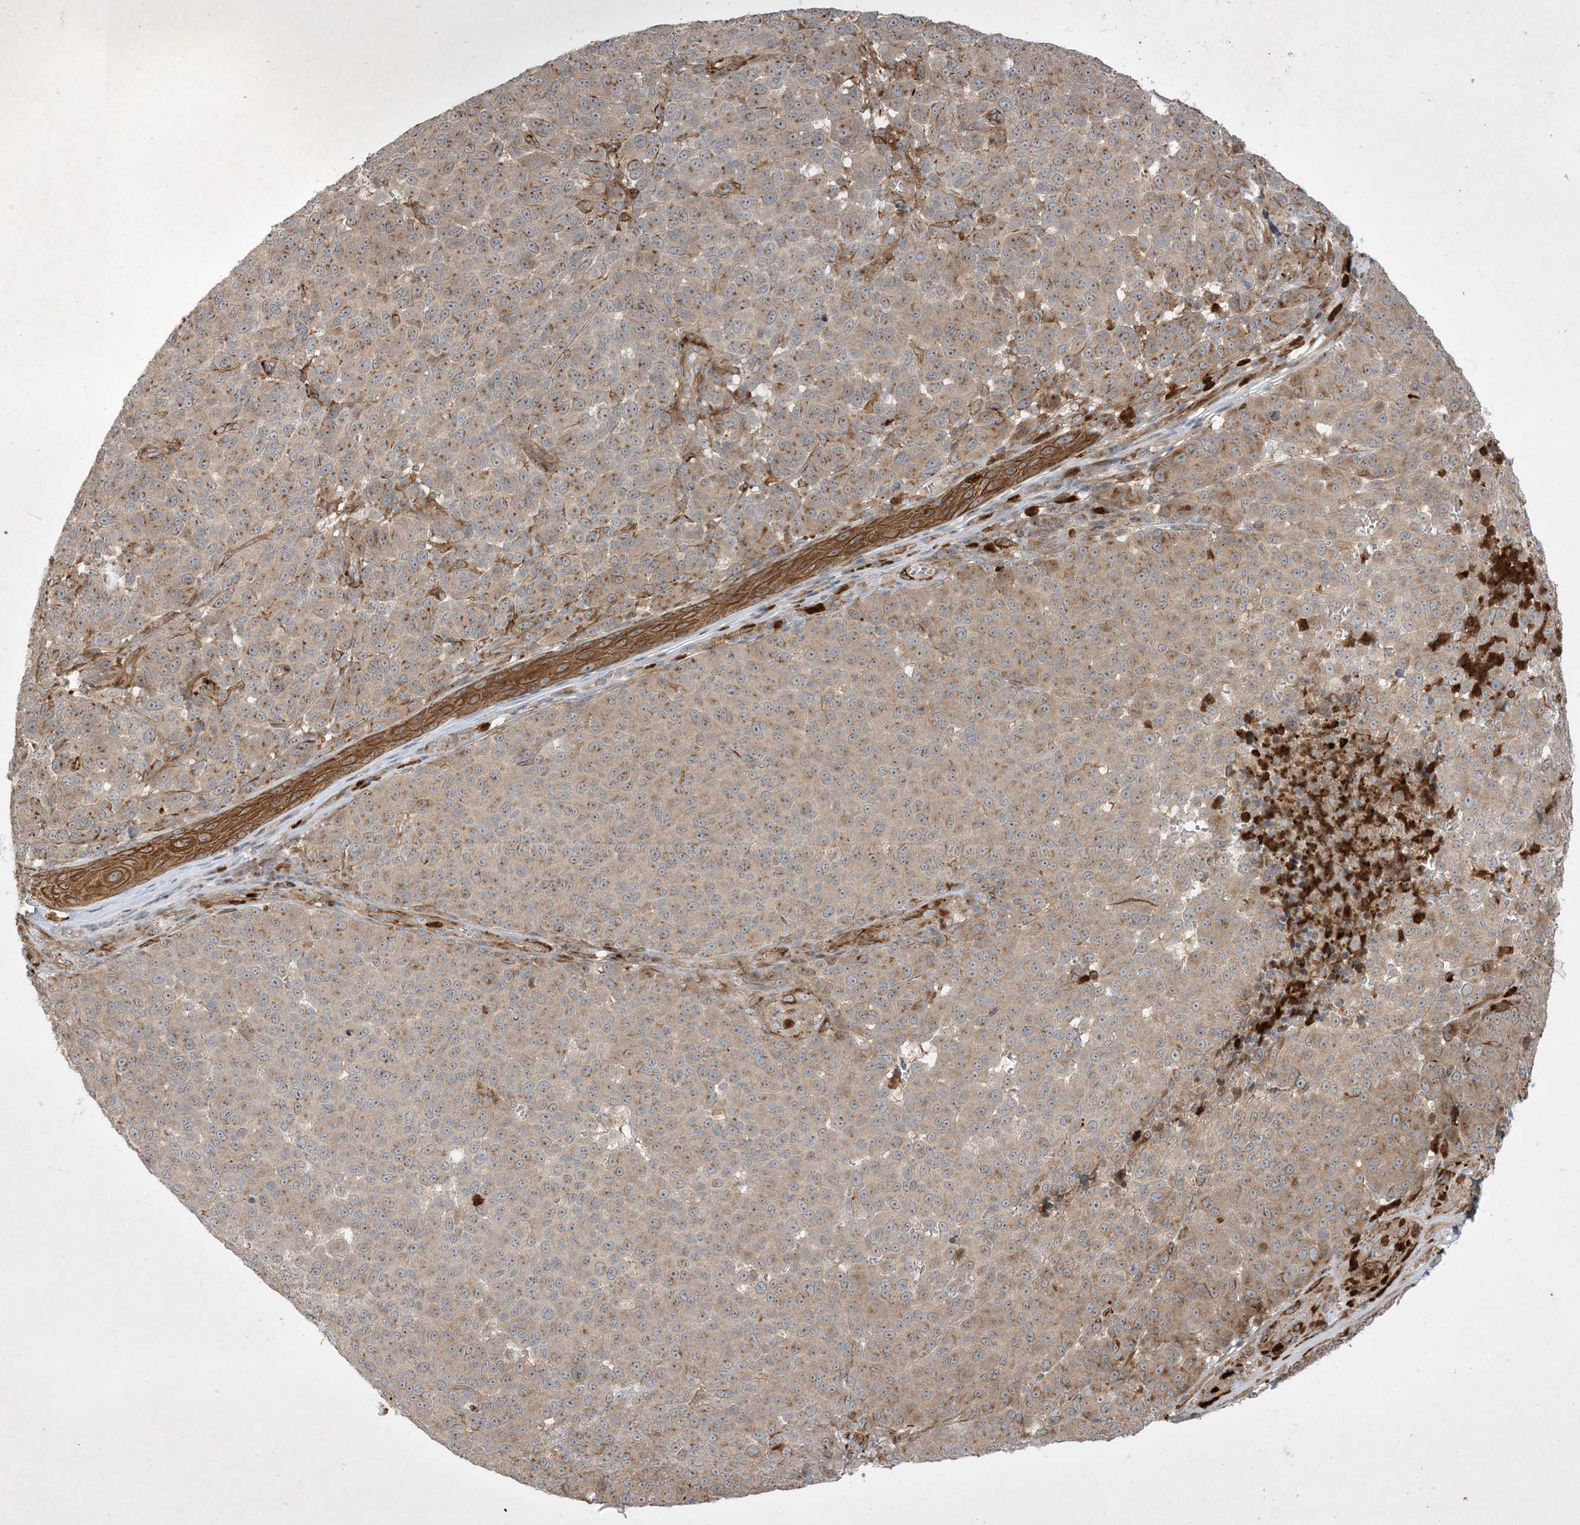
{"staining": {"intensity": "weak", "quantity": "25%-75%", "location": "cytoplasmic/membranous"}, "tissue": "melanoma", "cell_type": "Tumor cells", "image_type": "cancer", "snomed": [{"axis": "morphology", "description": "Malignant melanoma, NOS"}, {"axis": "topography", "description": "Skin"}], "caption": "Immunohistochemical staining of human malignant melanoma shows weak cytoplasmic/membranous protein expression in about 25%-75% of tumor cells.", "gene": "IFT57", "patient": {"sex": "male", "age": 49}}